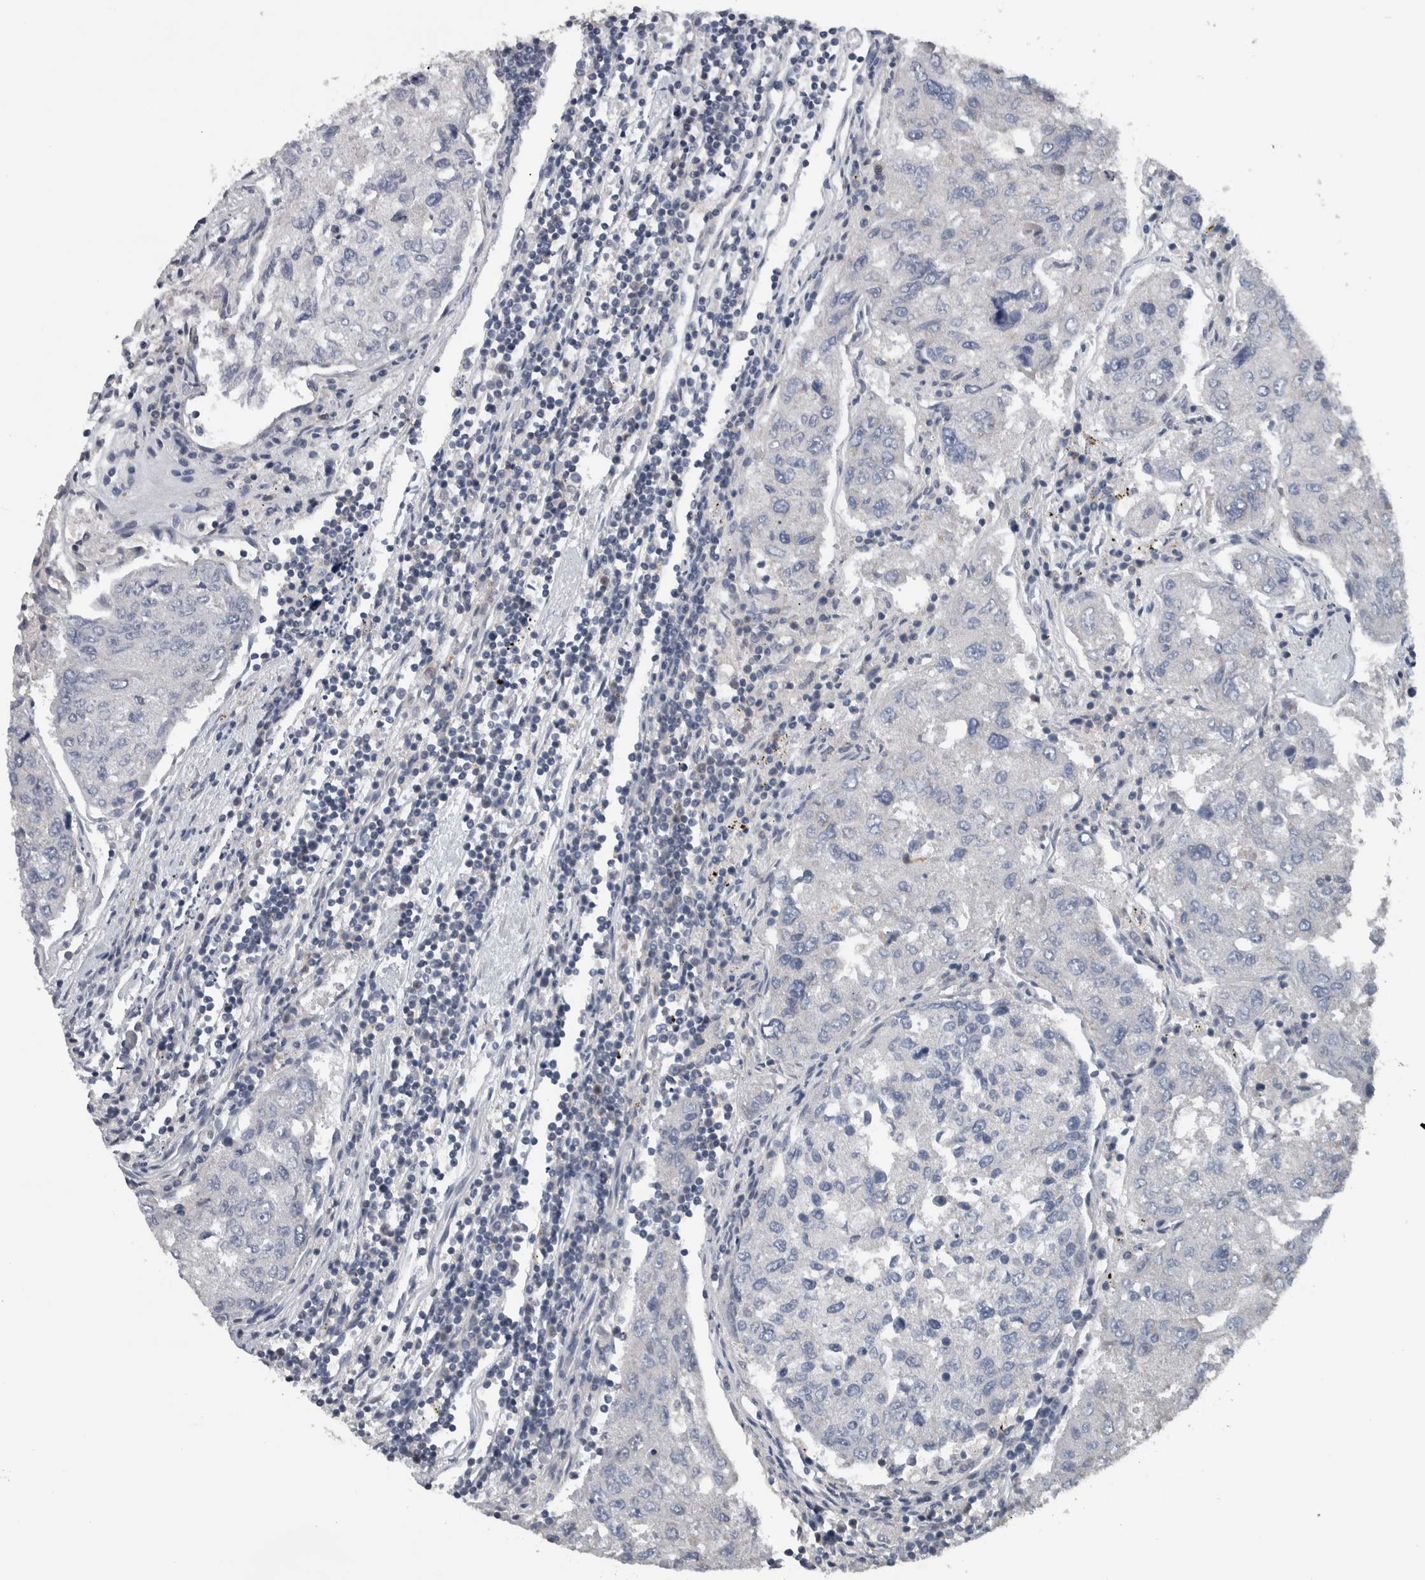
{"staining": {"intensity": "negative", "quantity": "none", "location": "none"}, "tissue": "urothelial cancer", "cell_type": "Tumor cells", "image_type": "cancer", "snomed": [{"axis": "morphology", "description": "Urothelial carcinoma, High grade"}, {"axis": "topography", "description": "Lymph node"}, {"axis": "topography", "description": "Urinary bladder"}], "caption": "Tumor cells show no significant expression in urothelial carcinoma (high-grade). (DAB (3,3'-diaminobenzidine) IHC with hematoxylin counter stain).", "gene": "ZBTB21", "patient": {"sex": "male", "age": 51}}